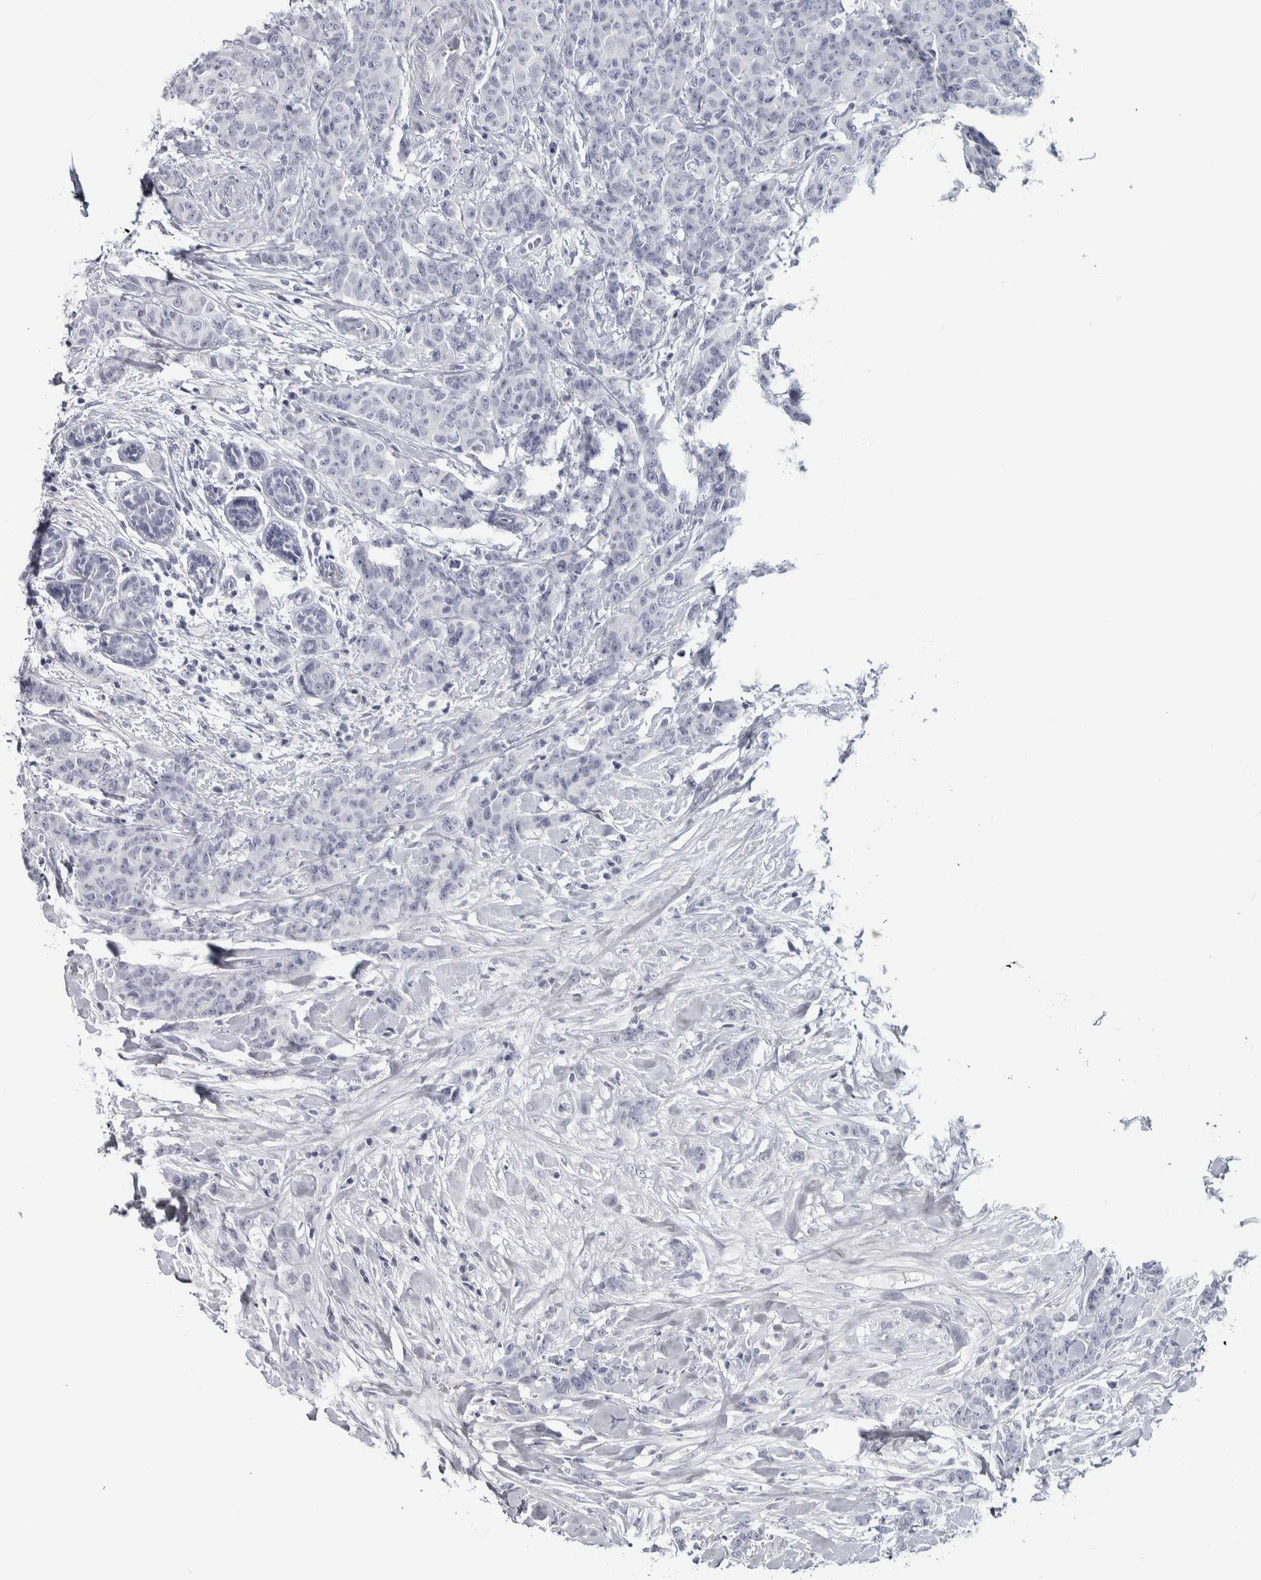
{"staining": {"intensity": "negative", "quantity": "none", "location": "none"}, "tissue": "breast cancer", "cell_type": "Tumor cells", "image_type": "cancer", "snomed": [{"axis": "morphology", "description": "Normal tissue, NOS"}, {"axis": "morphology", "description": "Duct carcinoma"}, {"axis": "topography", "description": "Breast"}], "caption": "Human intraductal carcinoma (breast) stained for a protein using immunohistochemistry shows no staining in tumor cells.", "gene": "NECAB1", "patient": {"sex": "female", "age": 40}}